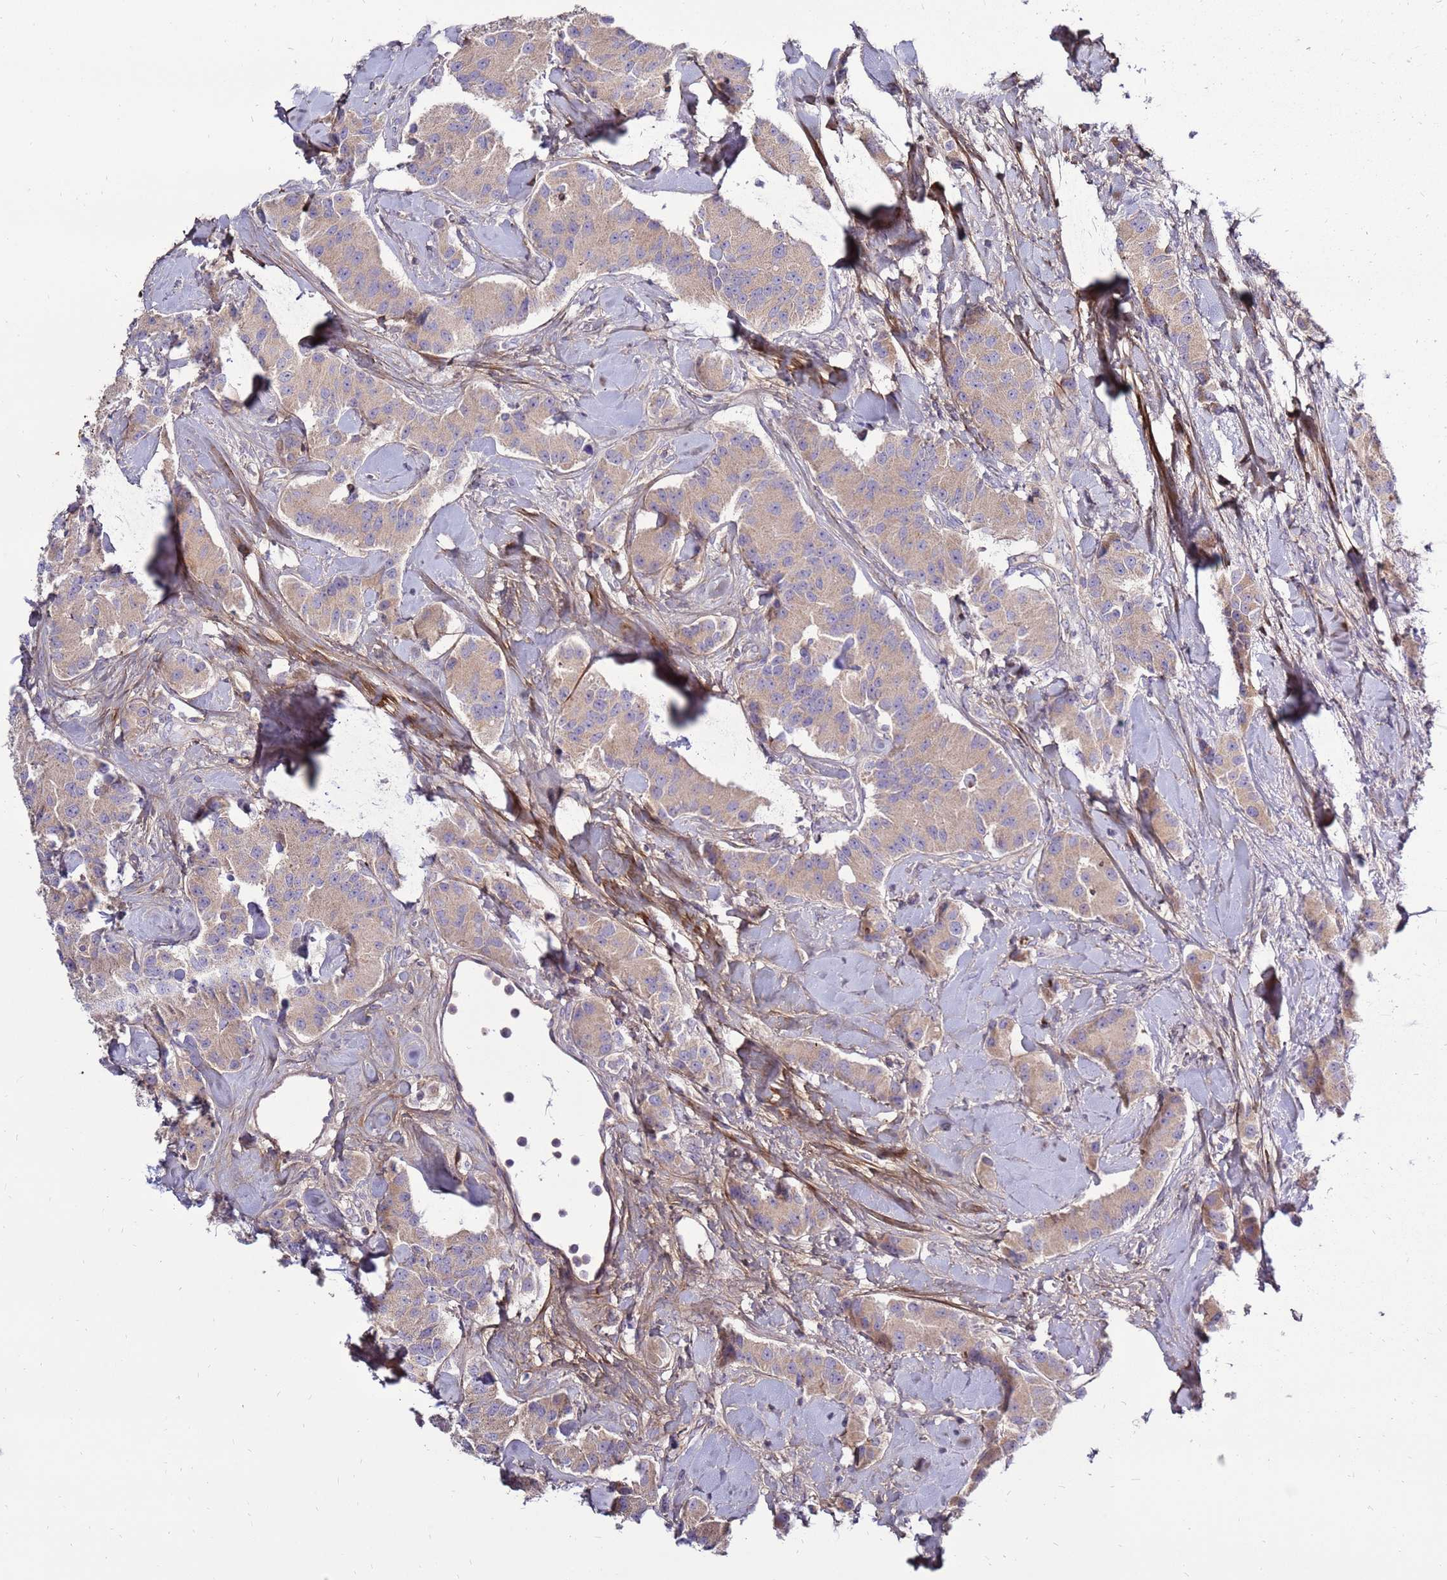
{"staining": {"intensity": "weak", "quantity": ">75%", "location": "cytoplasmic/membranous"}, "tissue": "carcinoid", "cell_type": "Tumor cells", "image_type": "cancer", "snomed": [{"axis": "morphology", "description": "Carcinoid, malignant, NOS"}, {"axis": "topography", "description": "Pancreas"}], "caption": "Immunohistochemistry histopathology image of neoplastic tissue: carcinoid (malignant) stained using immunohistochemistry (IHC) shows low levels of weak protein expression localized specifically in the cytoplasmic/membranous of tumor cells, appearing as a cytoplasmic/membranous brown color.", "gene": "TRAPPC4", "patient": {"sex": "male", "age": 41}}